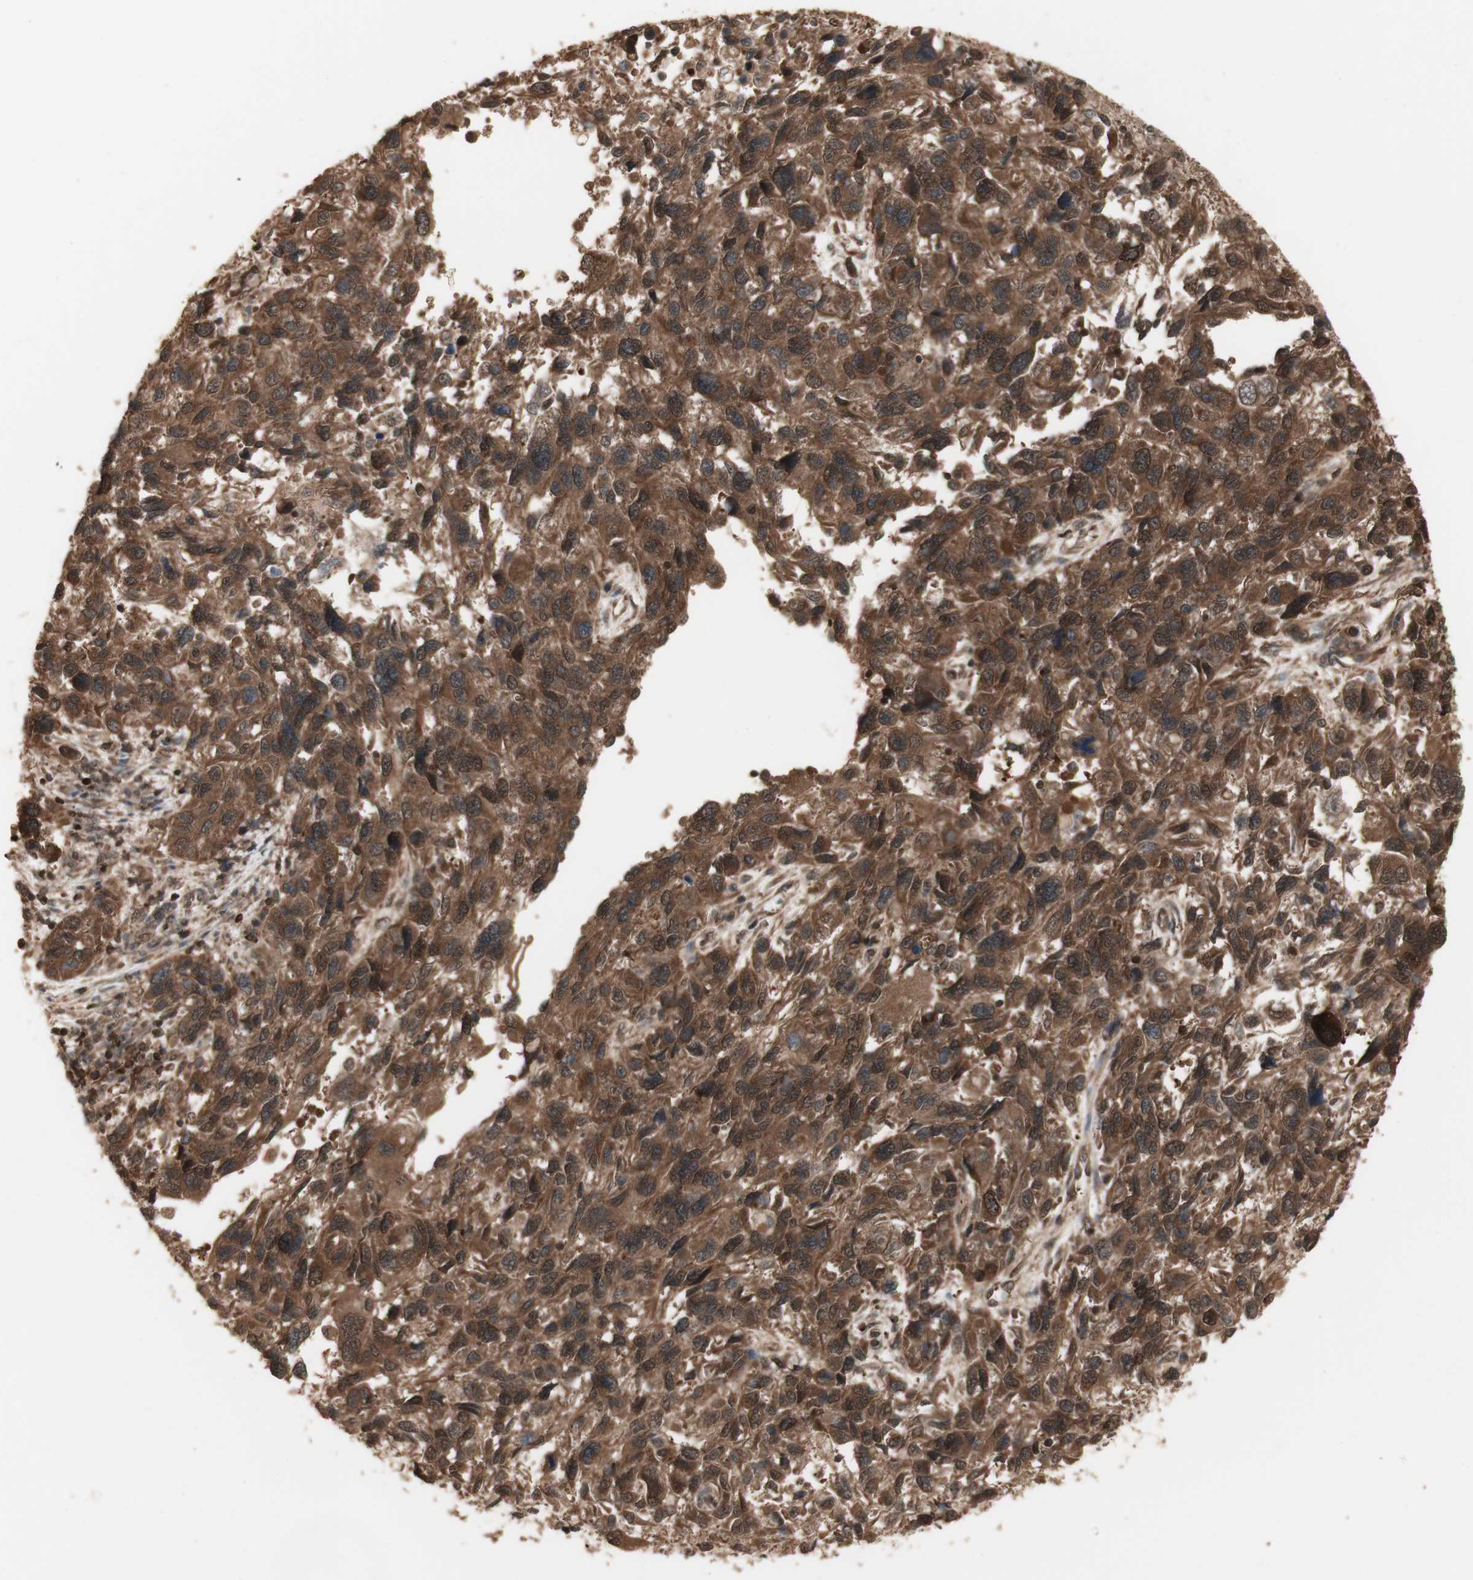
{"staining": {"intensity": "moderate", "quantity": ">75%", "location": "cytoplasmic/membranous"}, "tissue": "melanoma", "cell_type": "Tumor cells", "image_type": "cancer", "snomed": [{"axis": "morphology", "description": "Malignant melanoma, NOS"}, {"axis": "topography", "description": "Skin"}], "caption": "Malignant melanoma tissue reveals moderate cytoplasmic/membranous staining in about >75% of tumor cells, visualized by immunohistochemistry. Nuclei are stained in blue.", "gene": "YWHAB", "patient": {"sex": "male", "age": 53}}